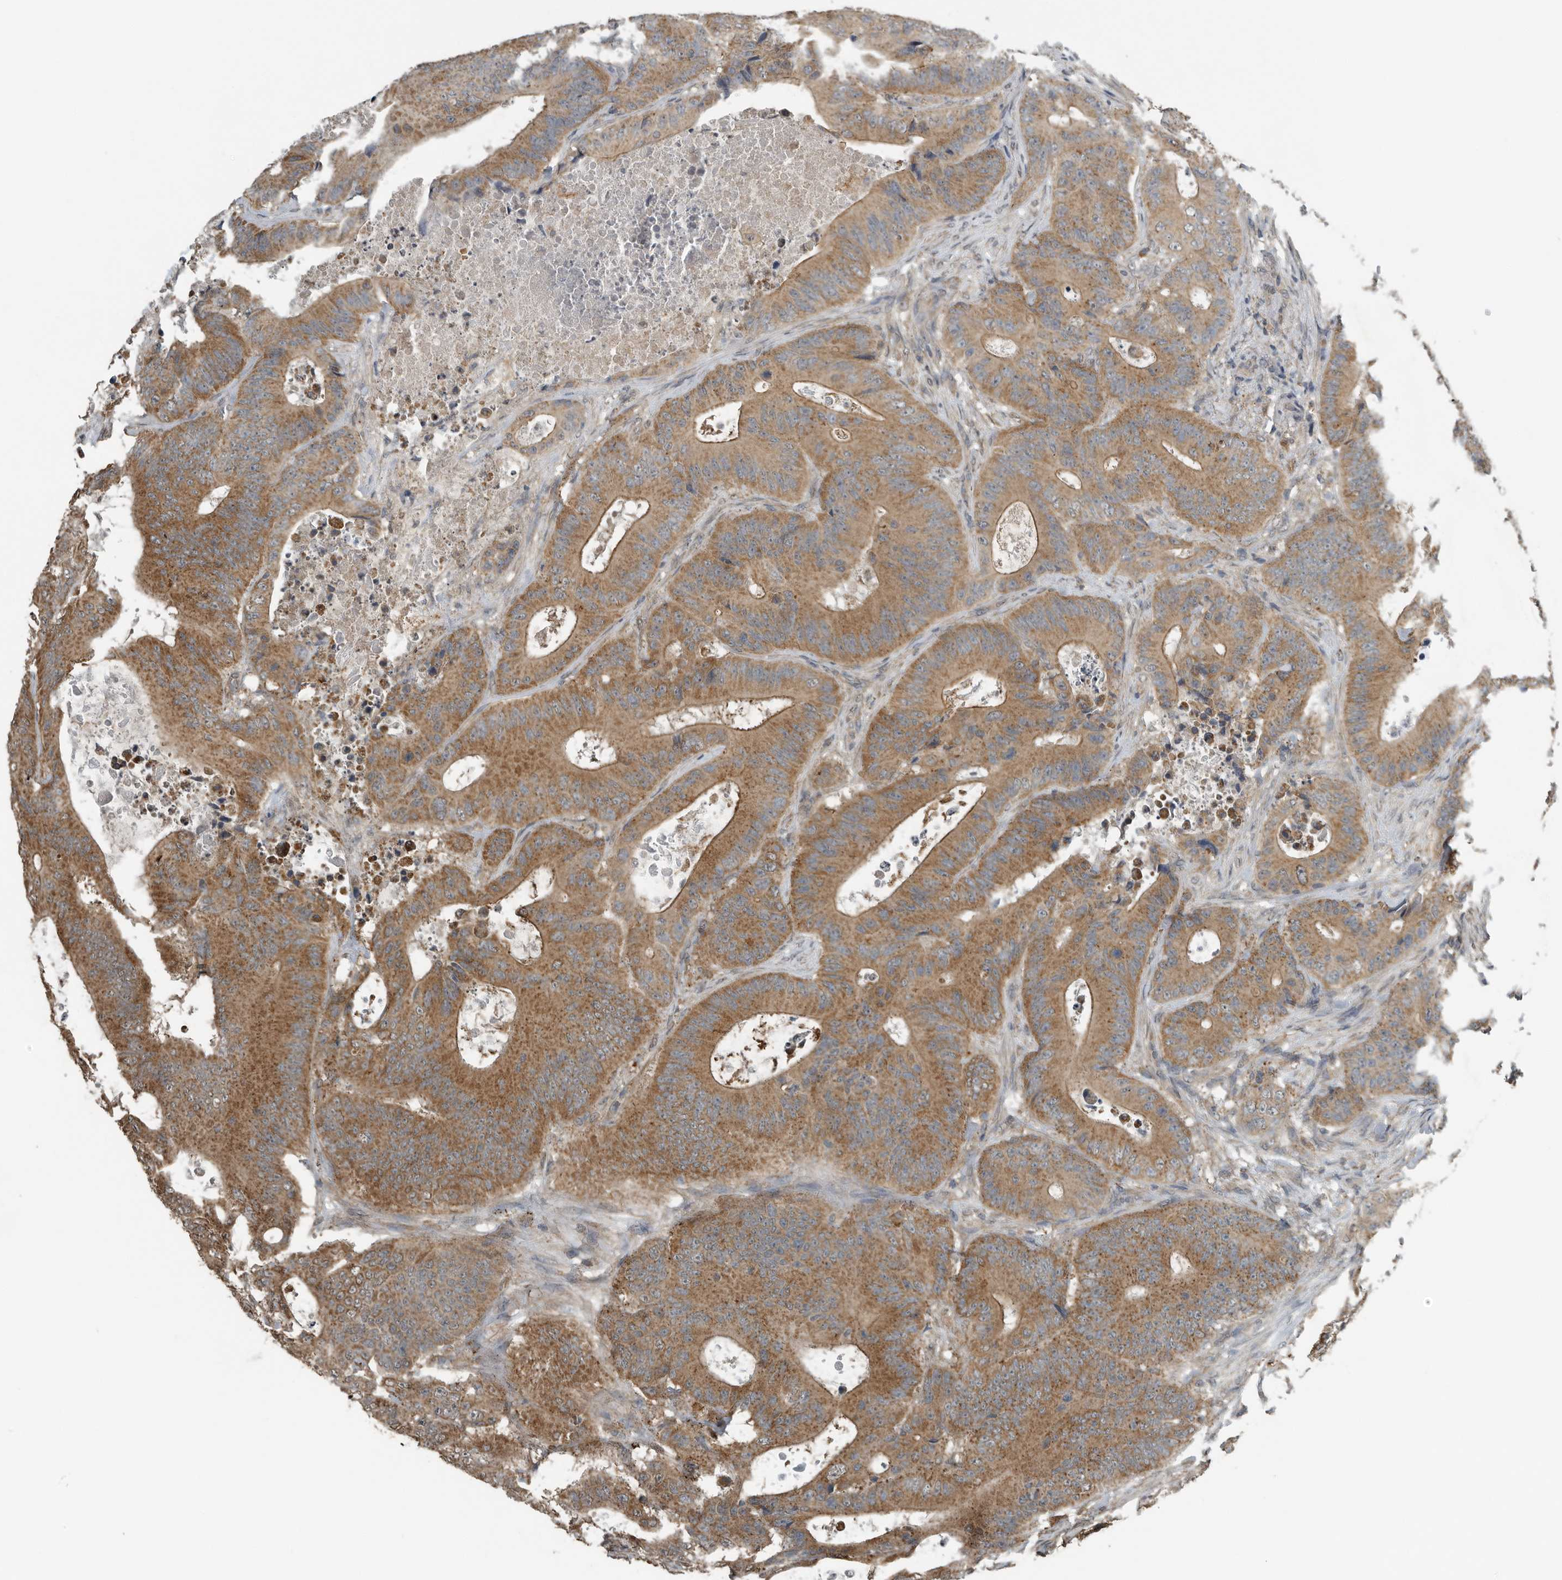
{"staining": {"intensity": "moderate", "quantity": ">75%", "location": "cytoplasmic/membranous"}, "tissue": "colorectal cancer", "cell_type": "Tumor cells", "image_type": "cancer", "snomed": [{"axis": "morphology", "description": "Adenocarcinoma, NOS"}, {"axis": "topography", "description": "Colon"}], "caption": "Adenocarcinoma (colorectal) stained for a protein (brown) reveals moderate cytoplasmic/membranous positive staining in about >75% of tumor cells.", "gene": "AFAP1", "patient": {"sex": "male", "age": 83}}